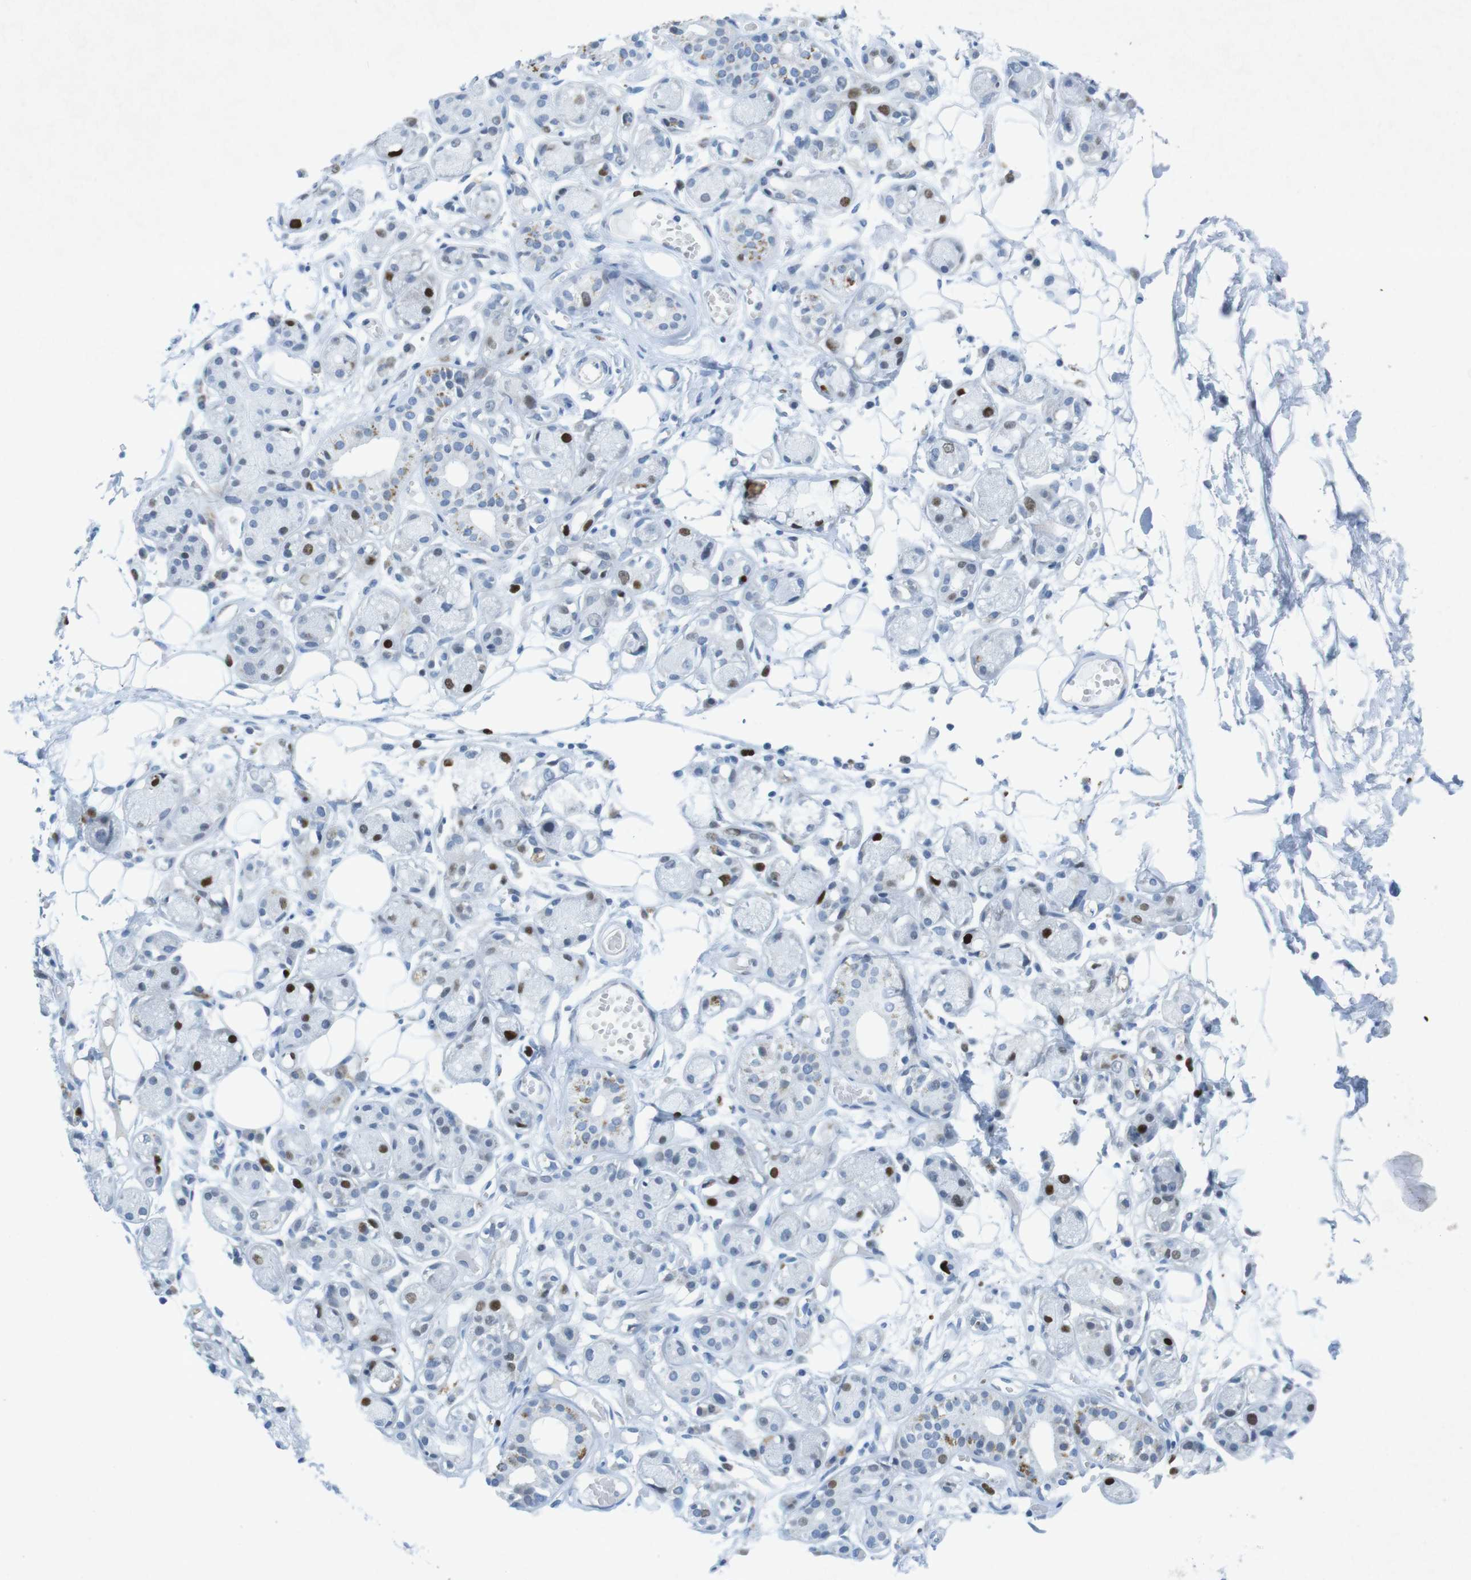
{"staining": {"intensity": "negative", "quantity": "none", "location": "none"}, "tissue": "adipose tissue", "cell_type": "Adipocytes", "image_type": "normal", "snomed": [{"axis": "morphology", "description": "Normal tissue, NOS"}, {"axis": "morphology", "description": "Inflammation, NOS"}, {"axis": "topography", "description": "Vascular tissue"}, {"axis": "topography", "description": "Salivary gland"}], "caption": "An image of human adipose tissue is negative for staining in adipocytes. Nuclei are stained in blue.", "gene": "CHAF1A", "patient": {"sex": "female", "age": 75}}